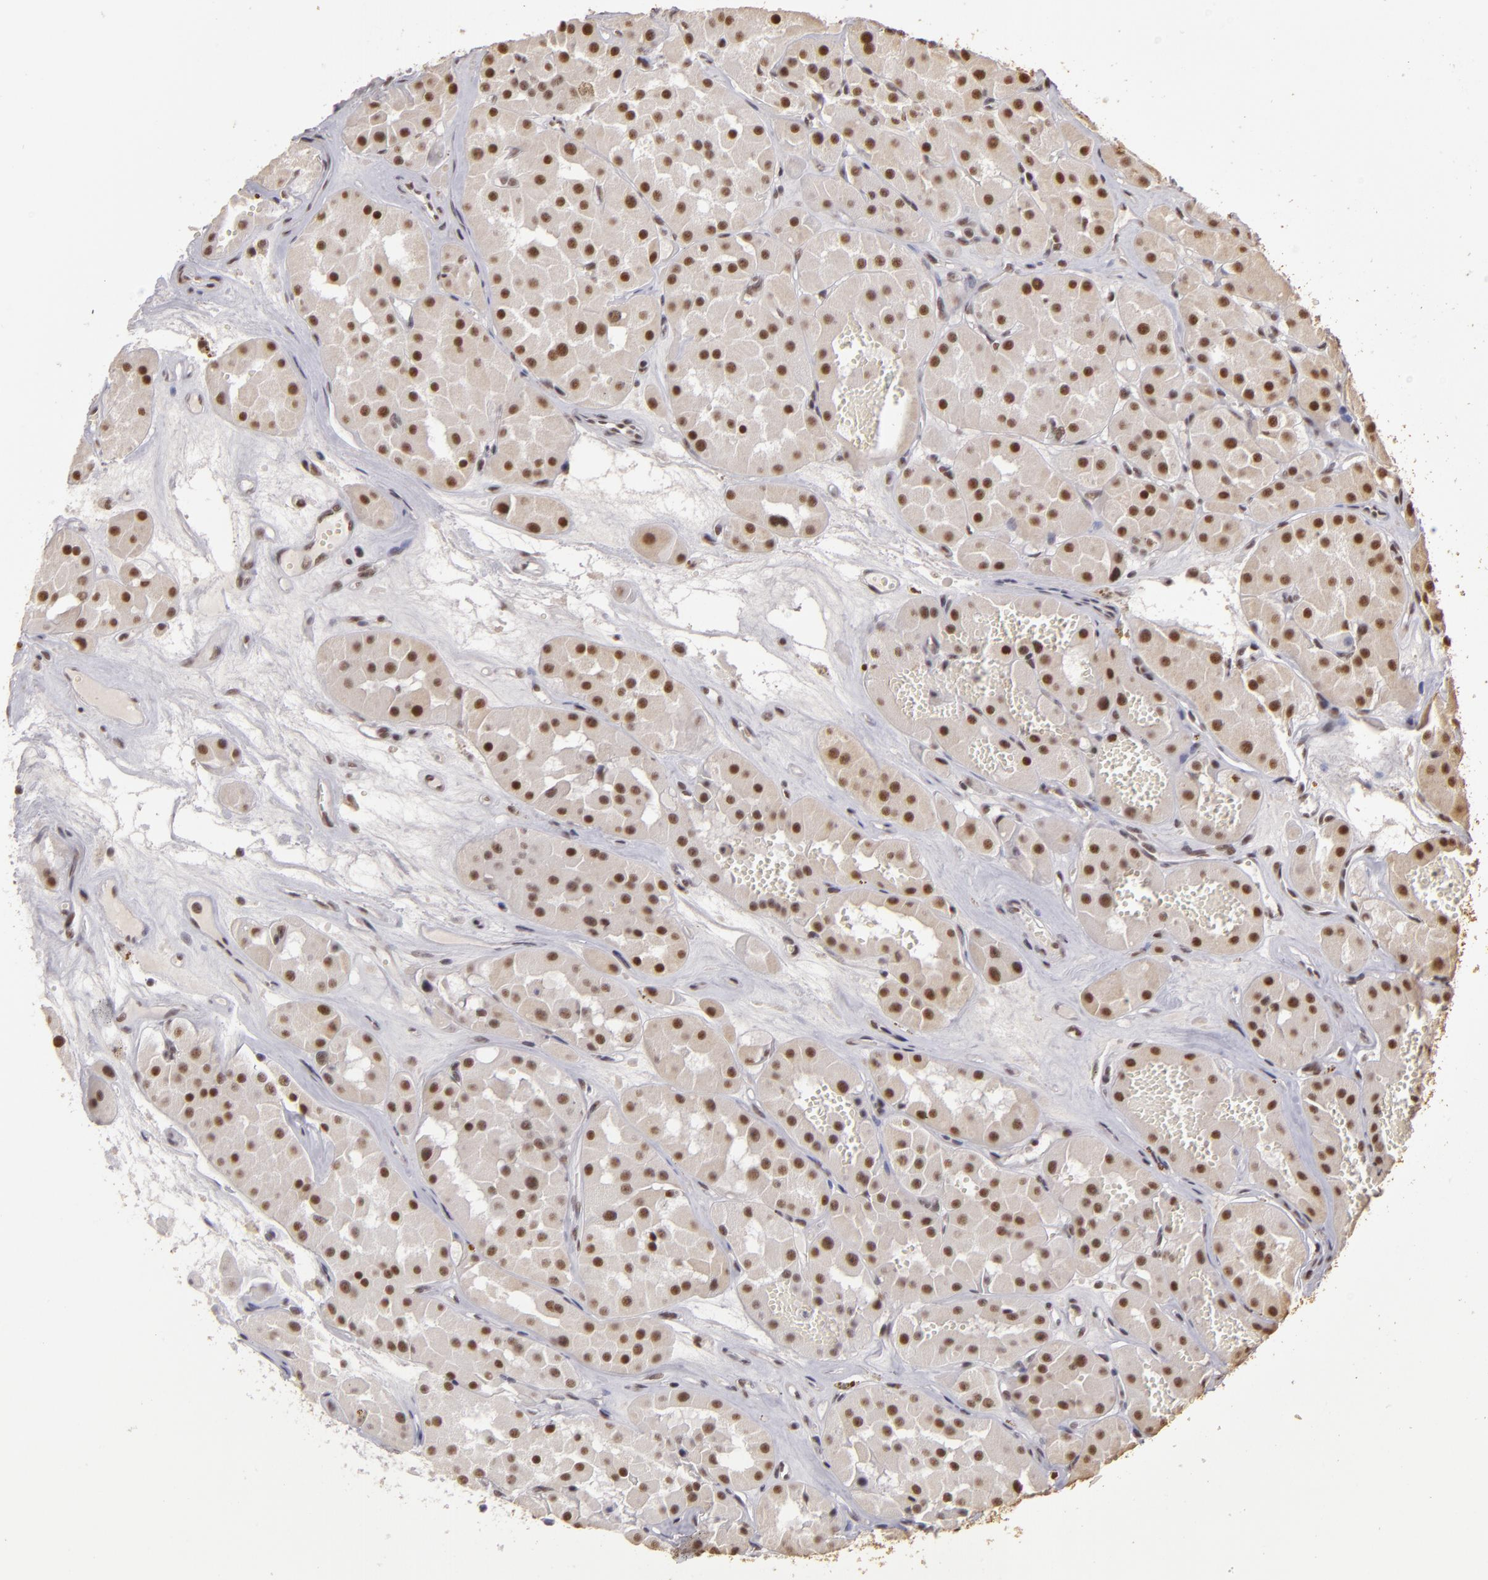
{"staining": {"intensity": "moderate", "quantity": ">75%", "location": "nuclear"}, "tissue": "renal cancer", "cell_type": "Tumor cells", "image_type": "cancer", "snomed": [{"axis": "morphology", "description": "Adenocarcinoma, uncertain malignant potential"}, {"axis": "topography", "description": "Kidney"}], "caption": "This photomicrograph shows IHC staining of human renal cancer, with medium moderate nuclear expression in about >75% of tumor cells.", "gene": "INTS6", "patient": {"sex": "male", "age": 63}}